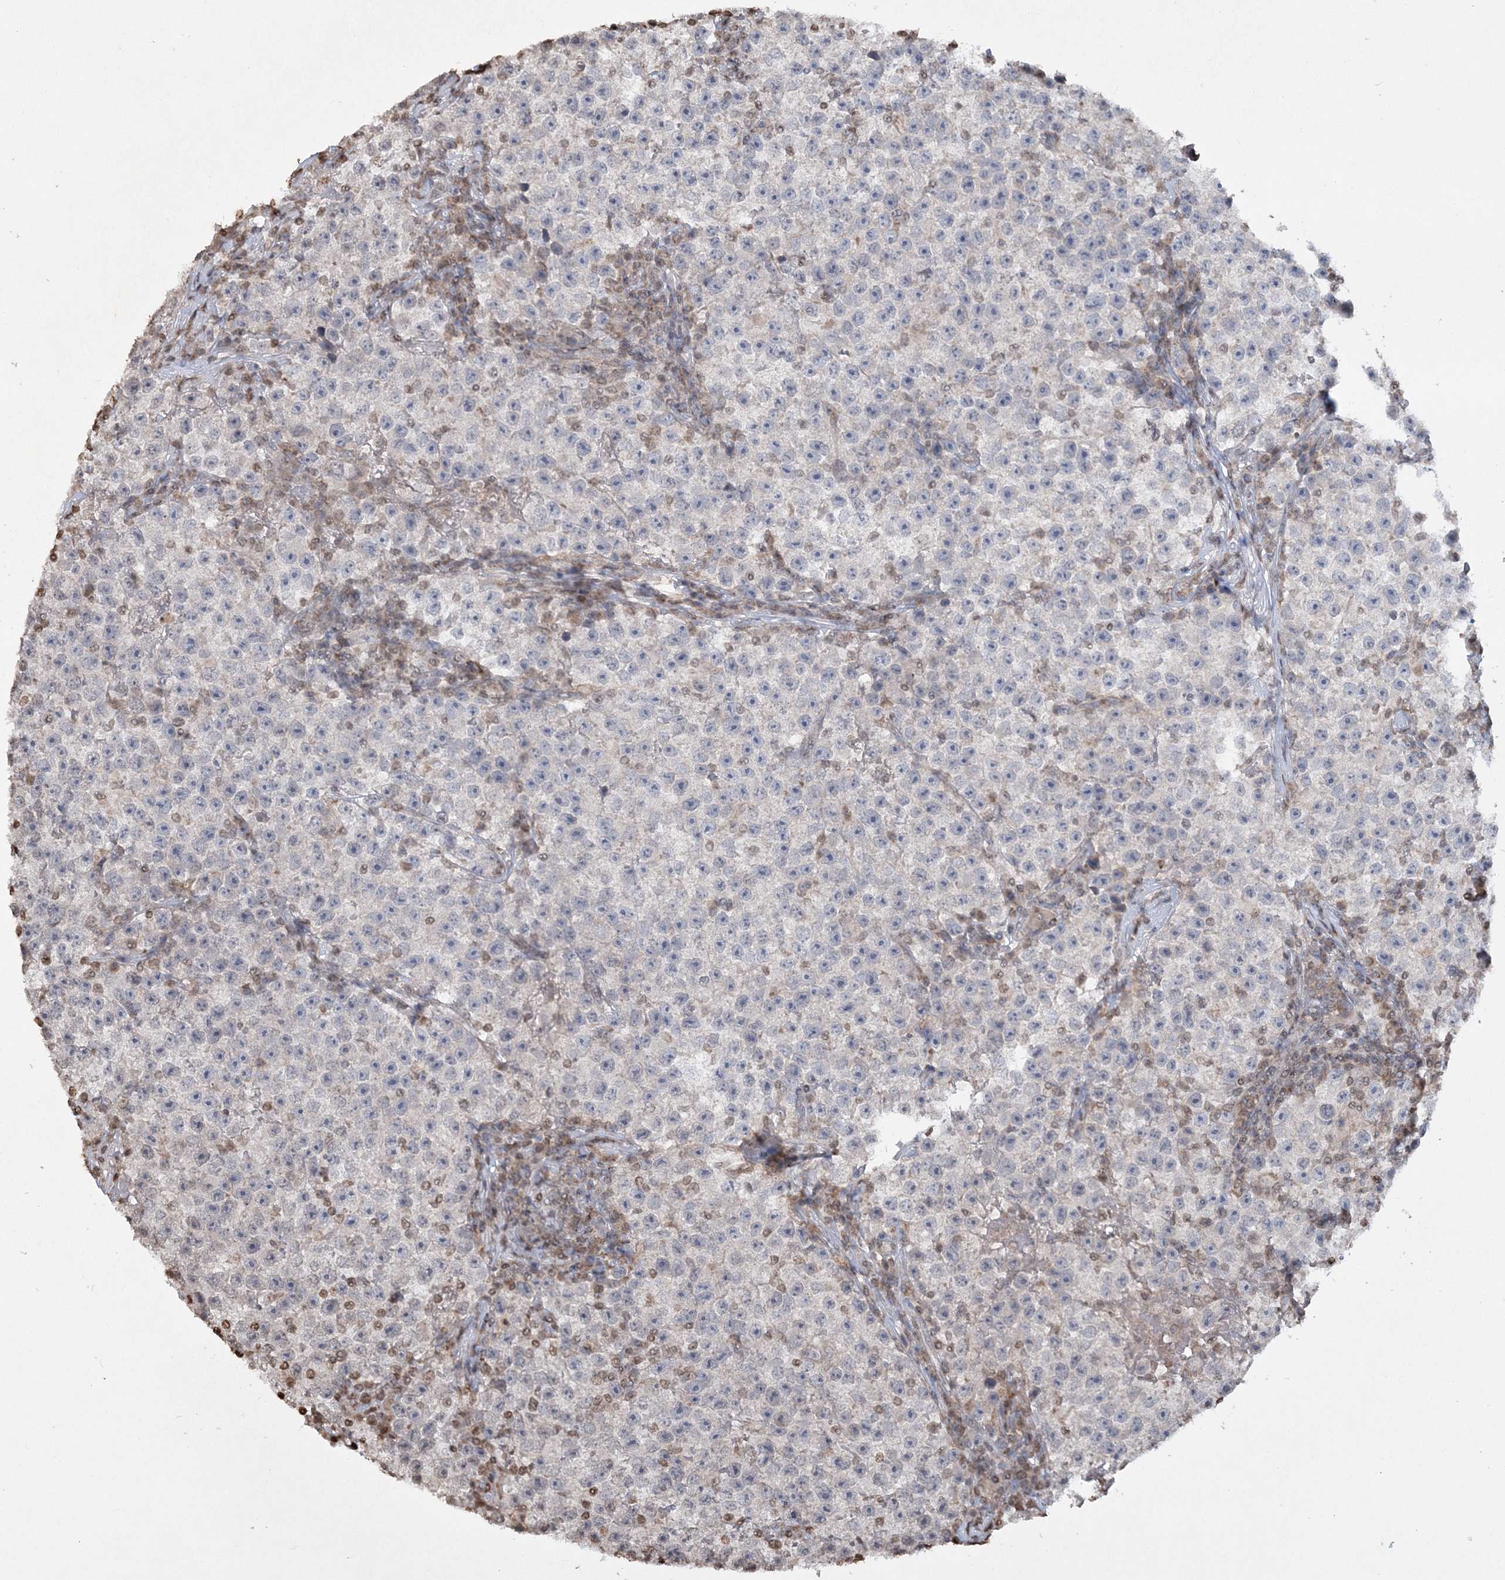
{"staining": {"intensity": "negative", "quantity": "none", "location": "none"}, "tissue": "testis cancer", "cell_type": "Tumor cells", "image_type": "cancer", "snomed": [{"axis": "morphology", "description": "Seminoma, NOS"}, {"axis": "topography", "description": "Testis"}], "caption": "Tumor cells show no significant positivity in testis cancer (seminoma).", "gene": "TTC7A", "patient": {"sex": "male", "age": 22}}